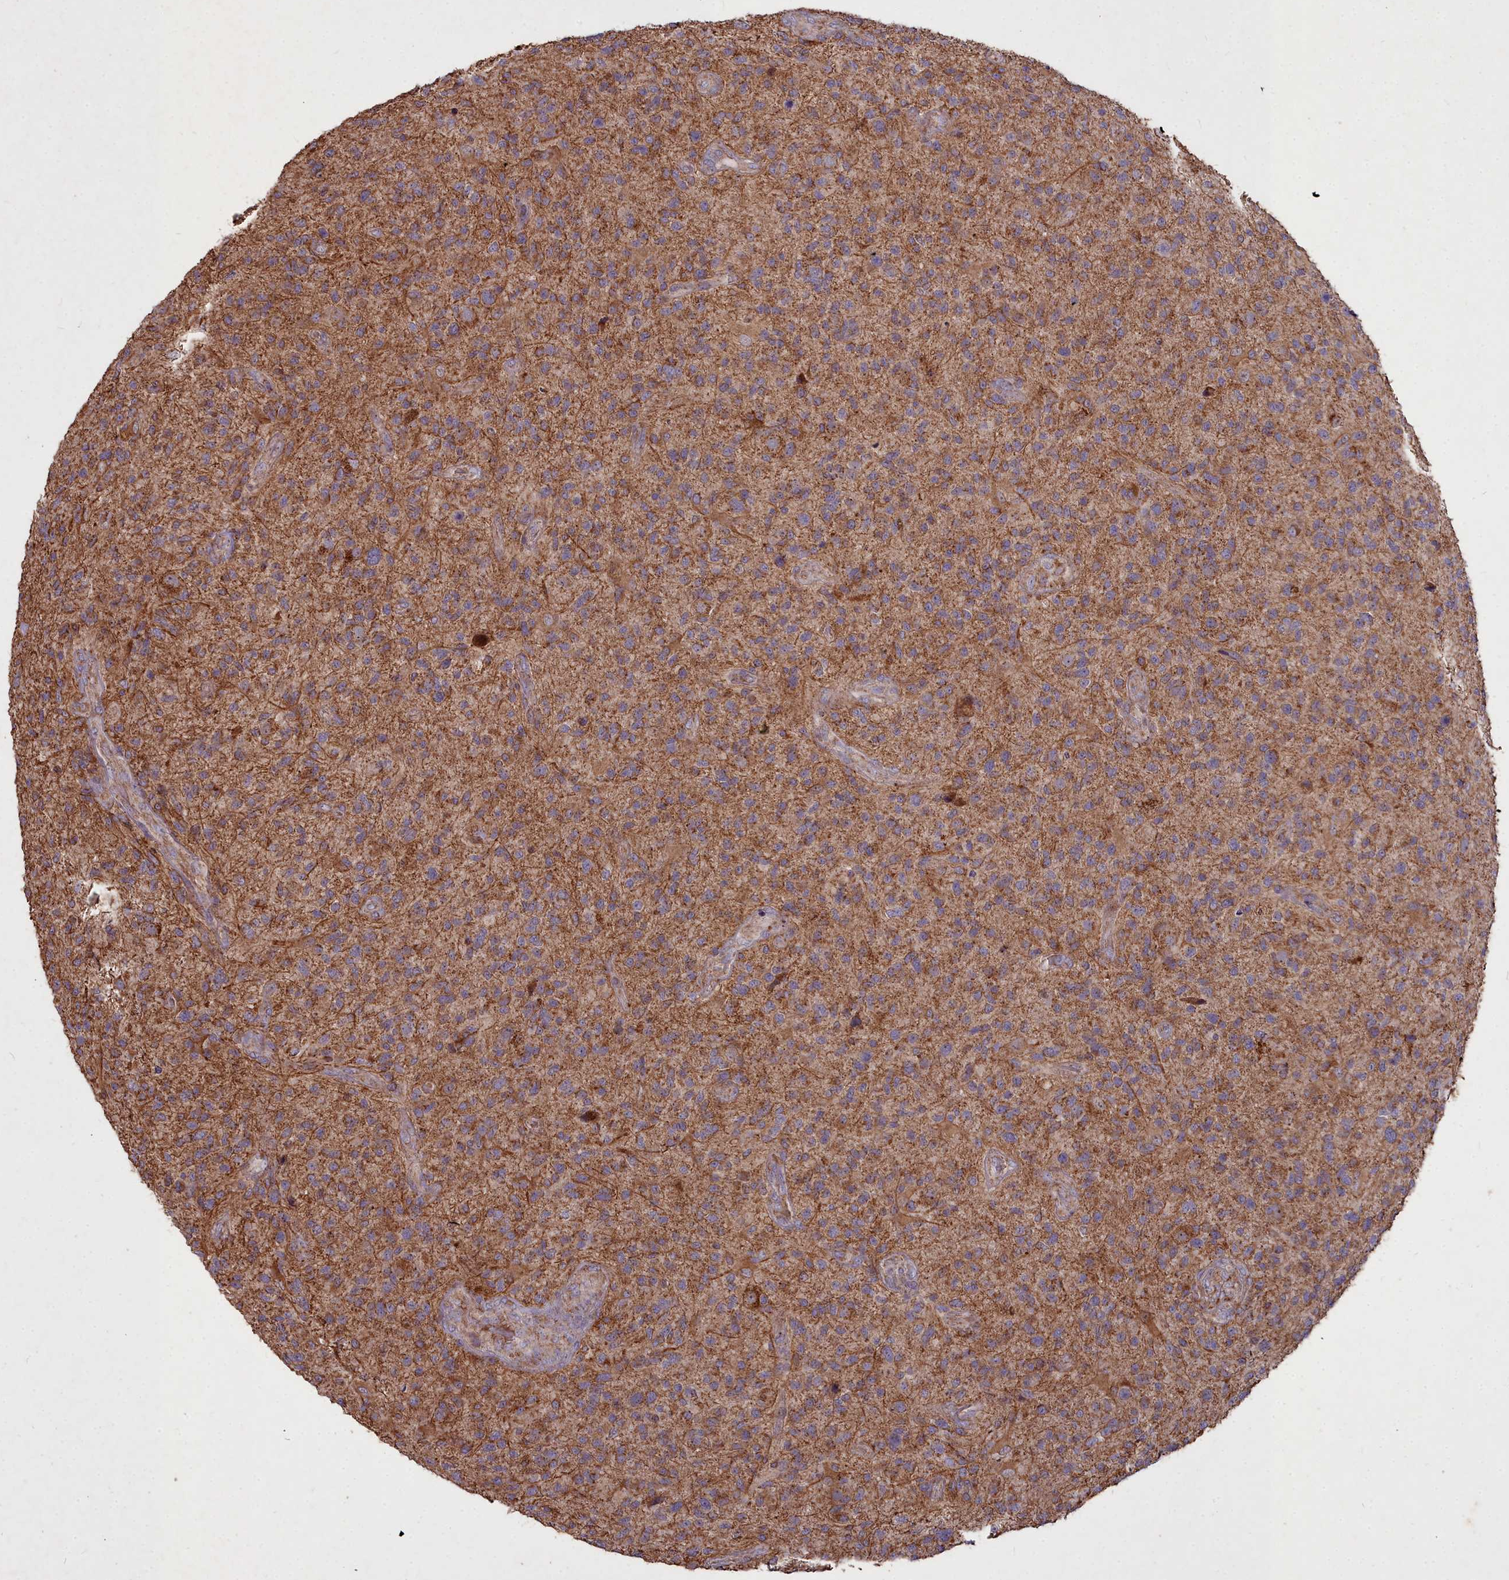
{"staining": {"intensity": "moderate", "quantity": ">75%", "location": "cytoplasmic/membranous"}, "tissue": "glioma", "cell_type": "Tumor cells", "image_type": "cancer", "snomed": [{"axis": "morphology", "description": "Glioma, malignant, High grade"}, {"axis": "topography", "description": "Brain"}], "caption": "Immunohistochemistry (DAB (3,3'-diaminobenzidine)) staining of human malignant high-grade glioma displays moderate cytoplasmic/membranous protein staining in about >75% of tumor cells.", "gene": "COX11", "patient": {"sex": "male", "age": 47}}